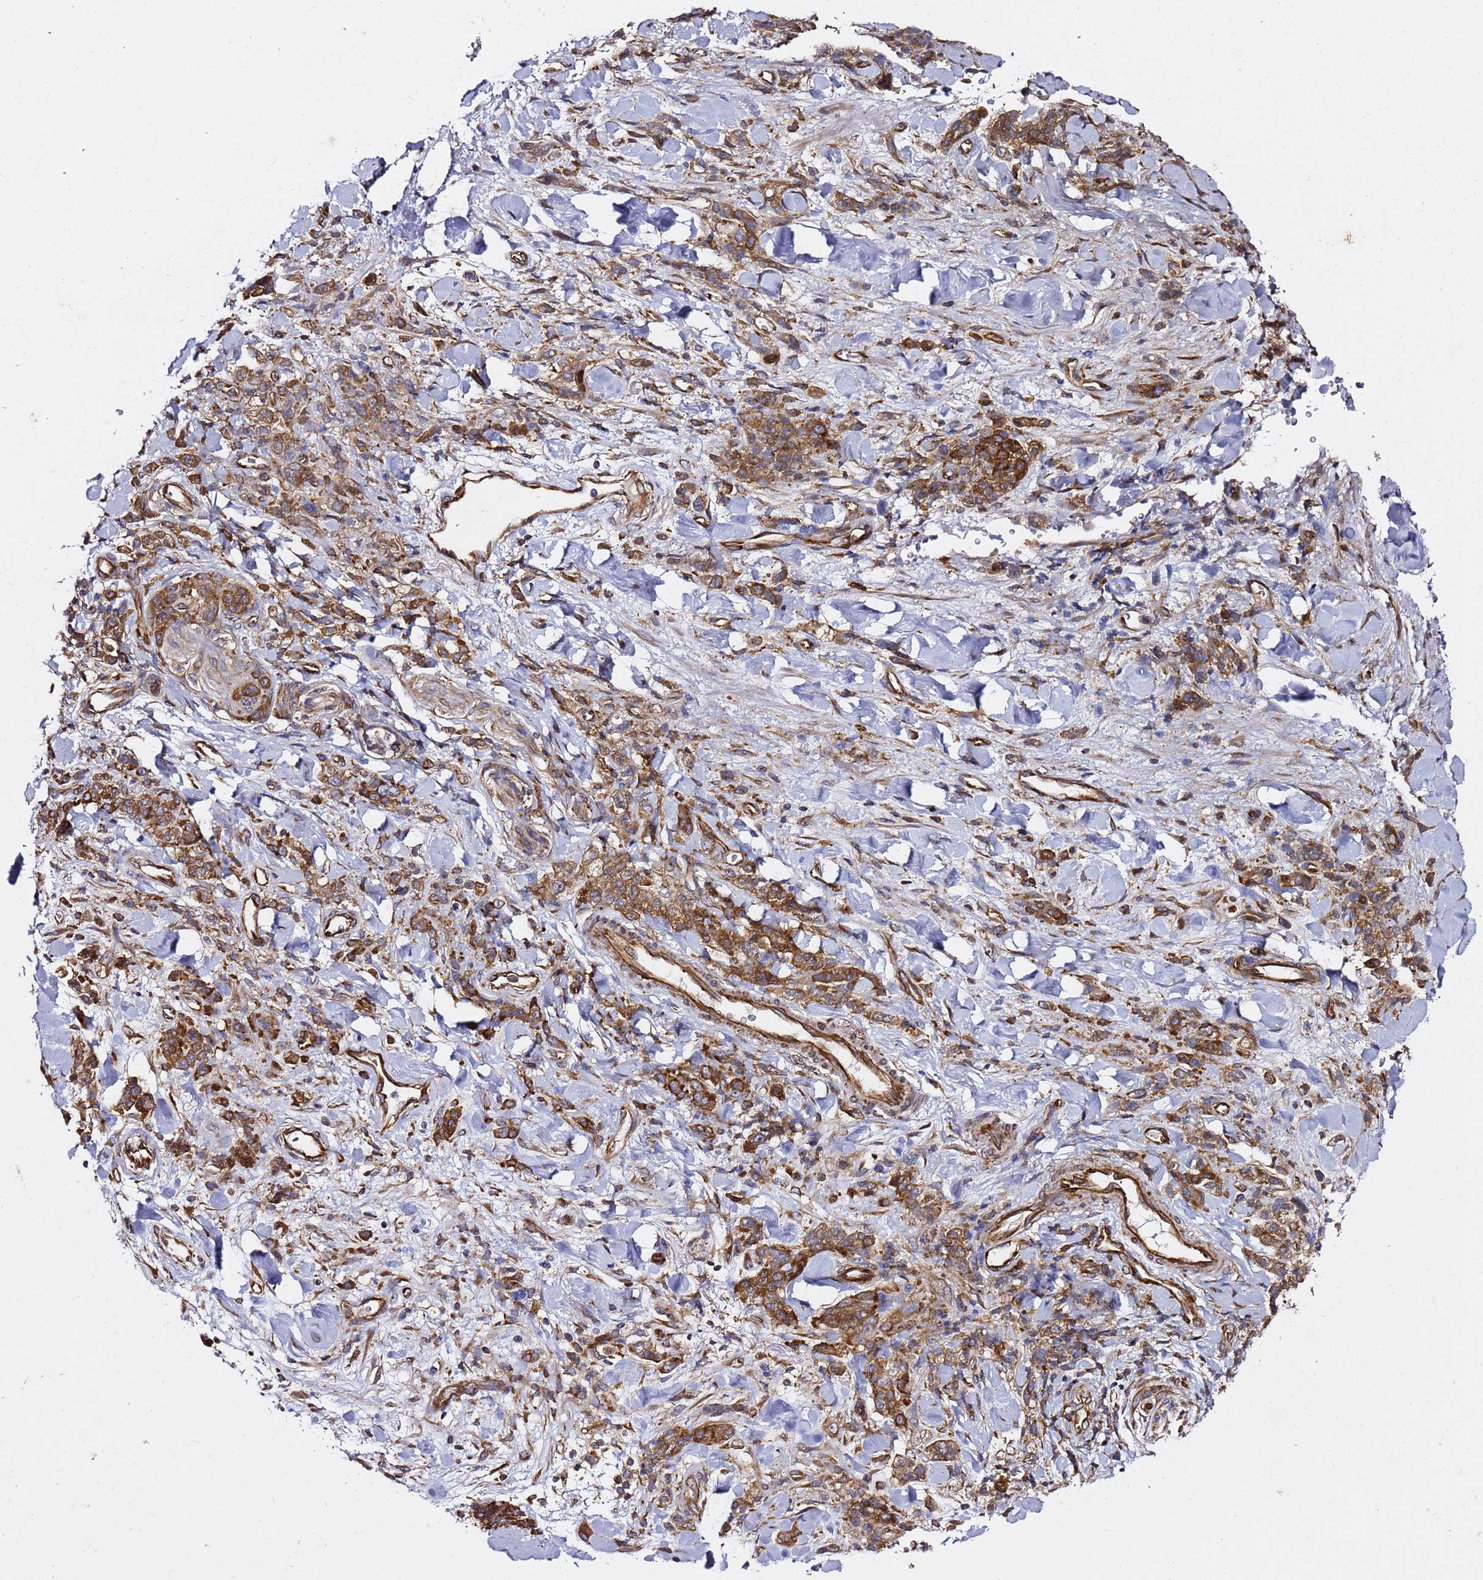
{"staining": {"intensity": "strong", "quantity": ">75%", "location": "cytoplasmic/membranous"}, "tissue": "stomach cancer", "cell_type": "Tumor cells", "image_type": "cancer", "snomed": [{"axis": "morphology", "description": "Normal tissue, NOS"}, {"axis": "morphology", "description": "Adenocarcinoma, NOS"}, {"axis": "topography", "description": "Stomach"}], "caption": "Human adenocarcinoma (stomach) stained for a protein (brown) exhibits strong cytoplasmic/membranous positive expression in about >75% of tumor cells.", "gene": "TPST1", "patient": {"sex": "male", "age": 82}}